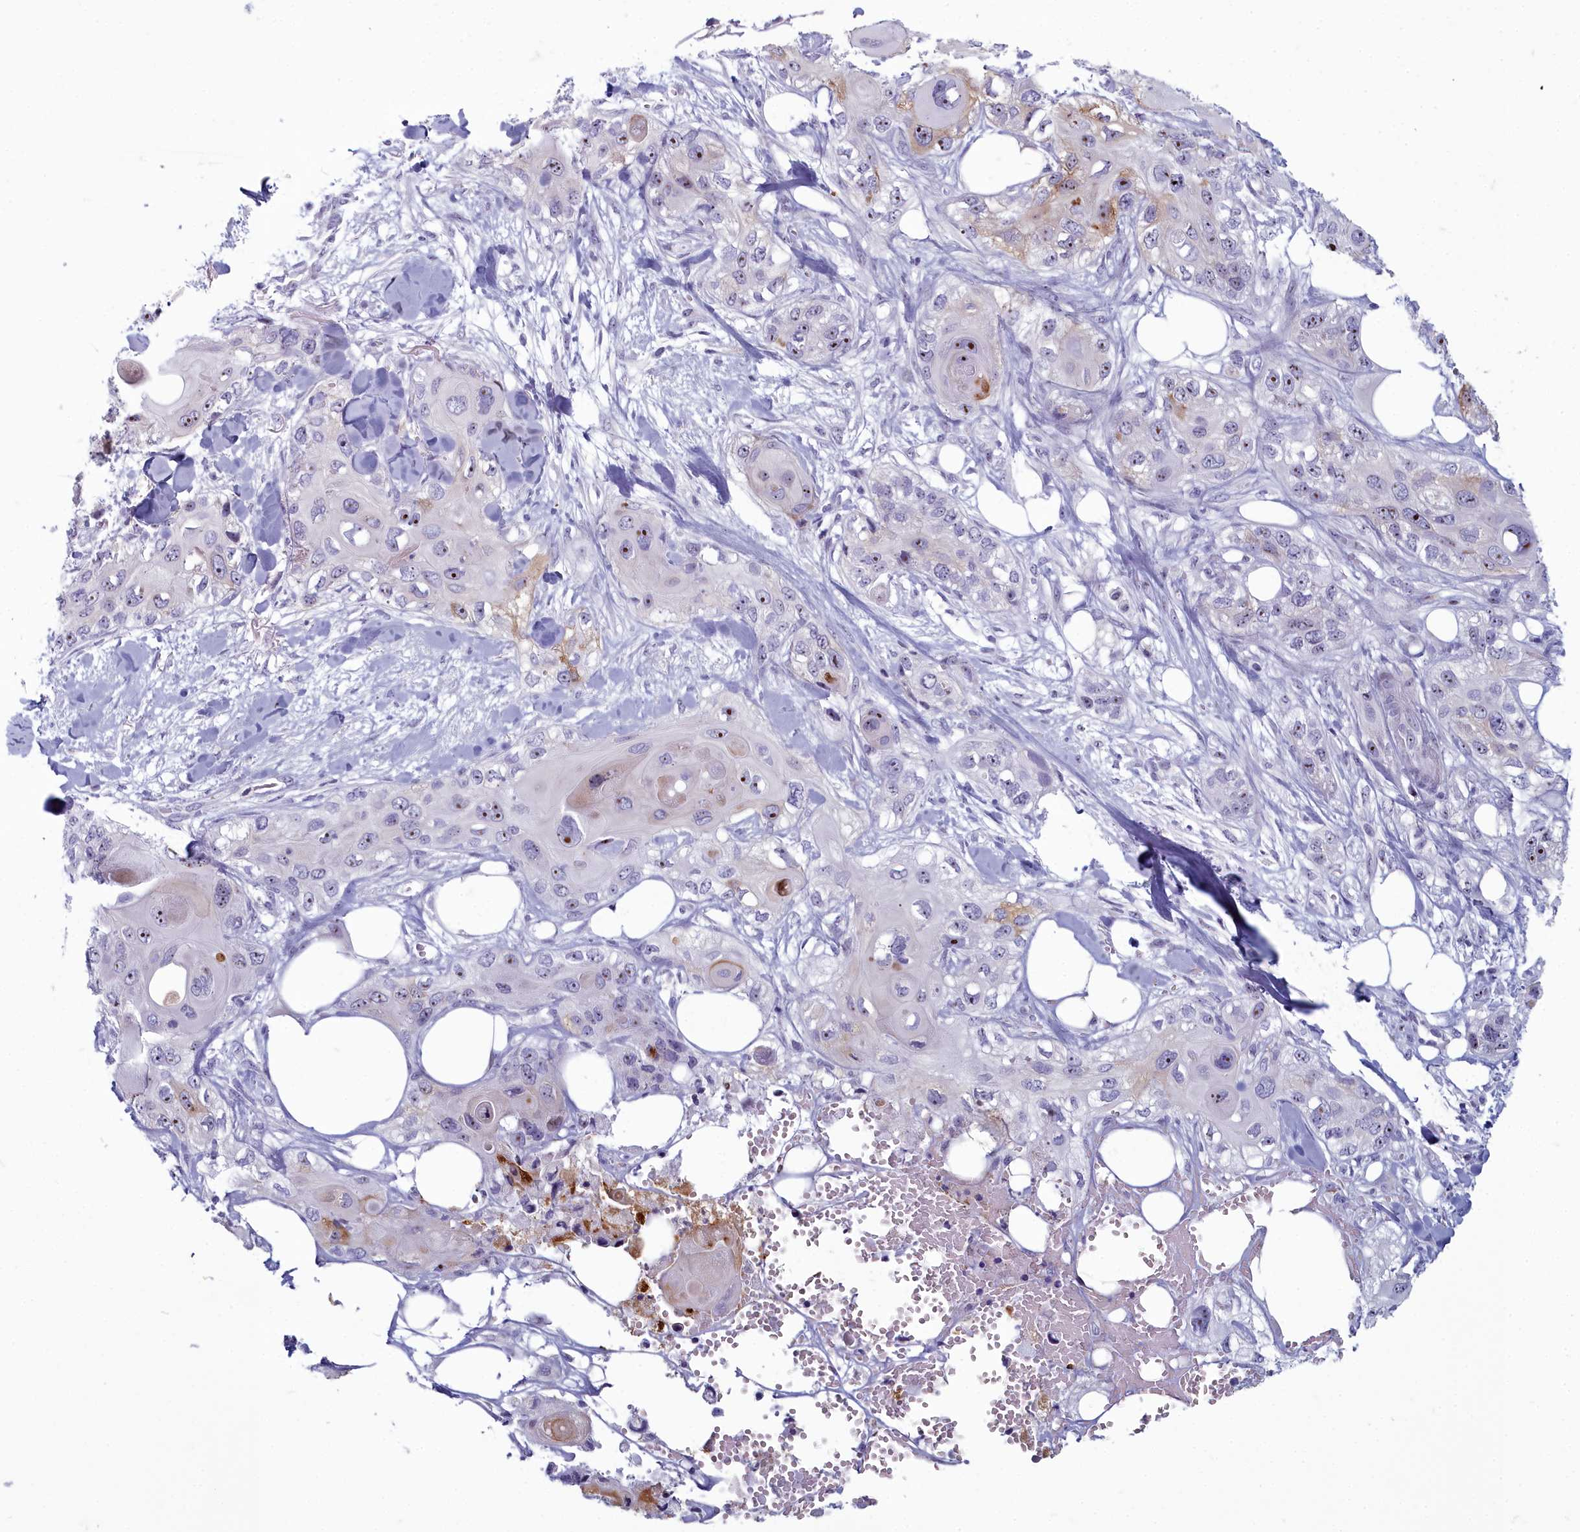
{"staining": {"intensity": "moderate", "quantity": "<25%", "location": "nuclear"}, "tissue": "skin cancer", "cell_type": "Tumor cells", "image_type": "cancer", "snomed": [{"axis": "morphology", "description": "Normal tissue, NOS"}, {"axis": "morphology", "description": "Squamous cell carcinoma, NOS"}, {"axis": "topography", "description": "Skin"}], "caption": "A brown stain shows moderate nuclear staining of a protein in skin cancer (squamous cell carcinoma) tumor cells. Immunohistochemistry stains the protein in brown and the nuclei are stained blue.", "gene": "INSYN2A", "patient": {"sex": "male", "age": 72}}